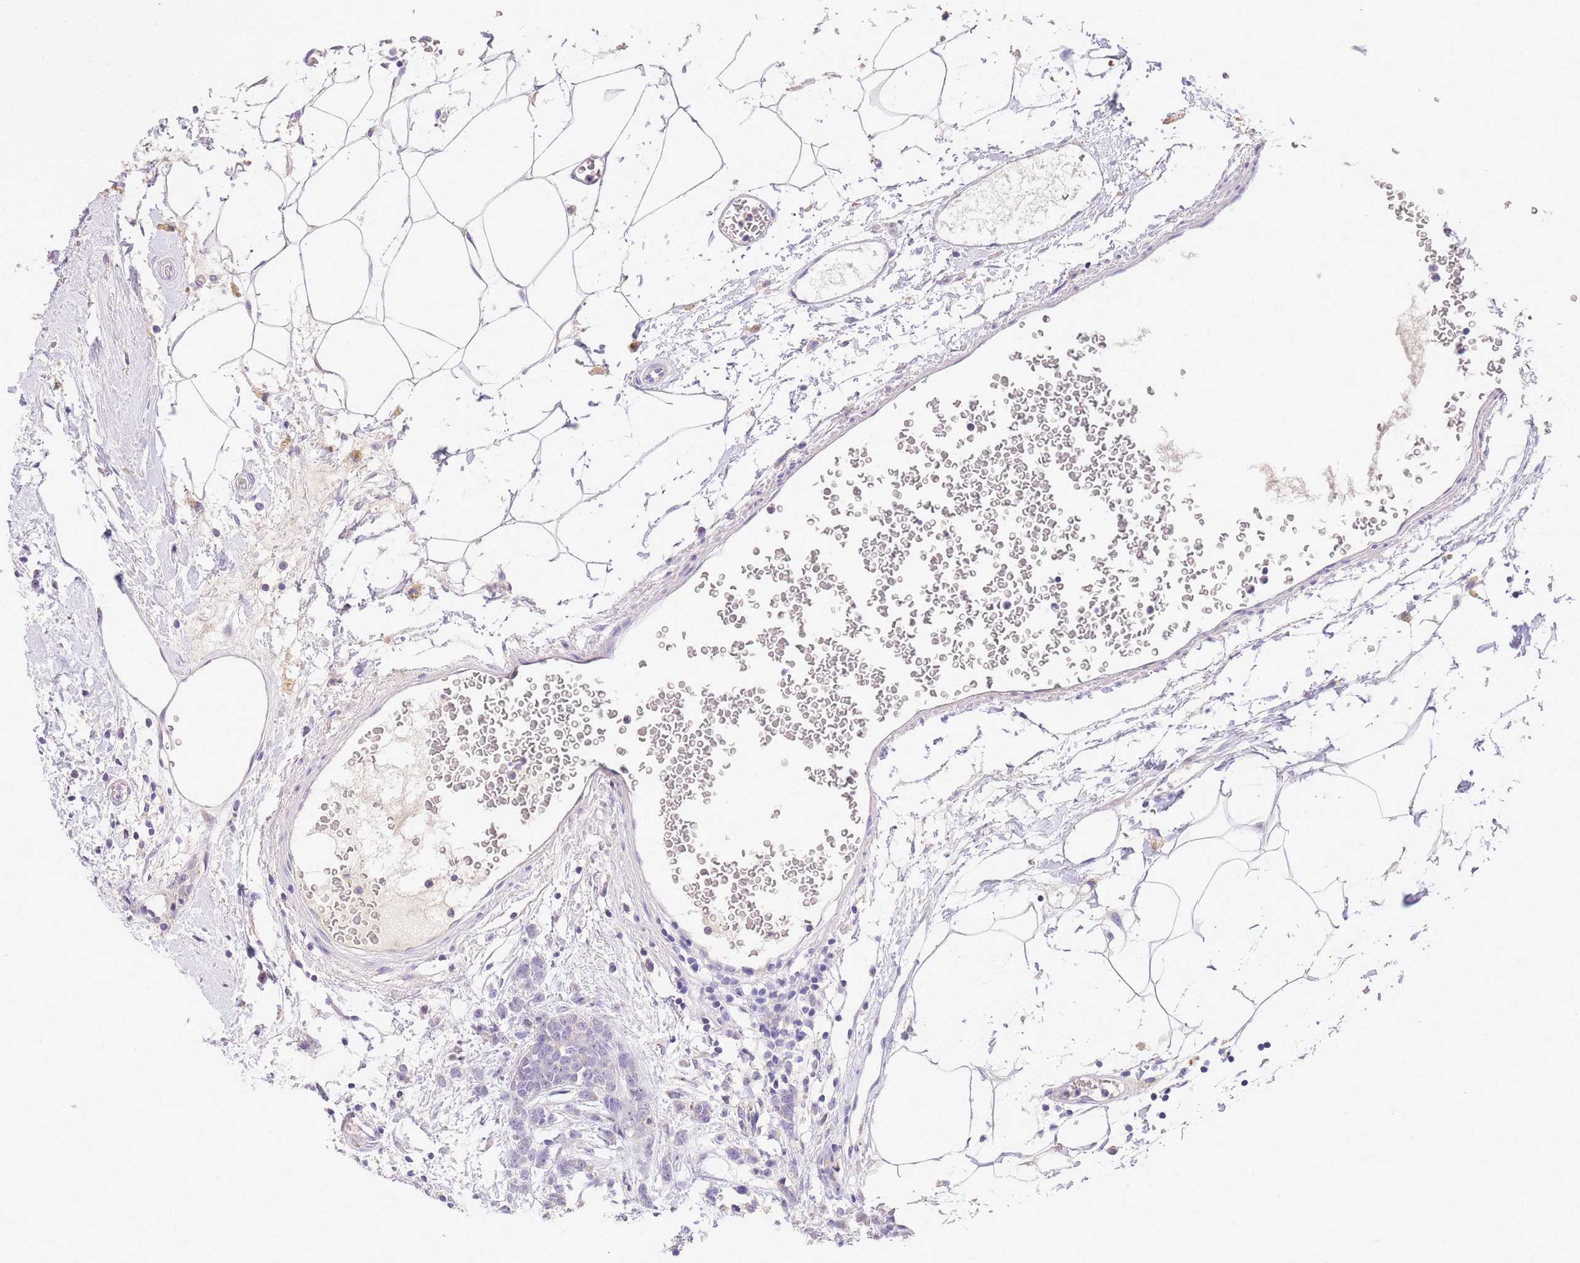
{"staining": {"intensity": "negative", "quantity": "none", "location": "none"}, "tissue": "breast cancer", "cell_type": "Tumor cells", "image_type": "cancer", "snomed": [{"axis": "morphology", "description": "Lobular carcinoma"}, {"axis": "topography", "description": "Breast"}], "caption": "Tumor cells are negative for protein expression in human lobular carcinoma (breast).", "gene": "SLC35F2", "patient": {"sex": "female", "age": 58}}